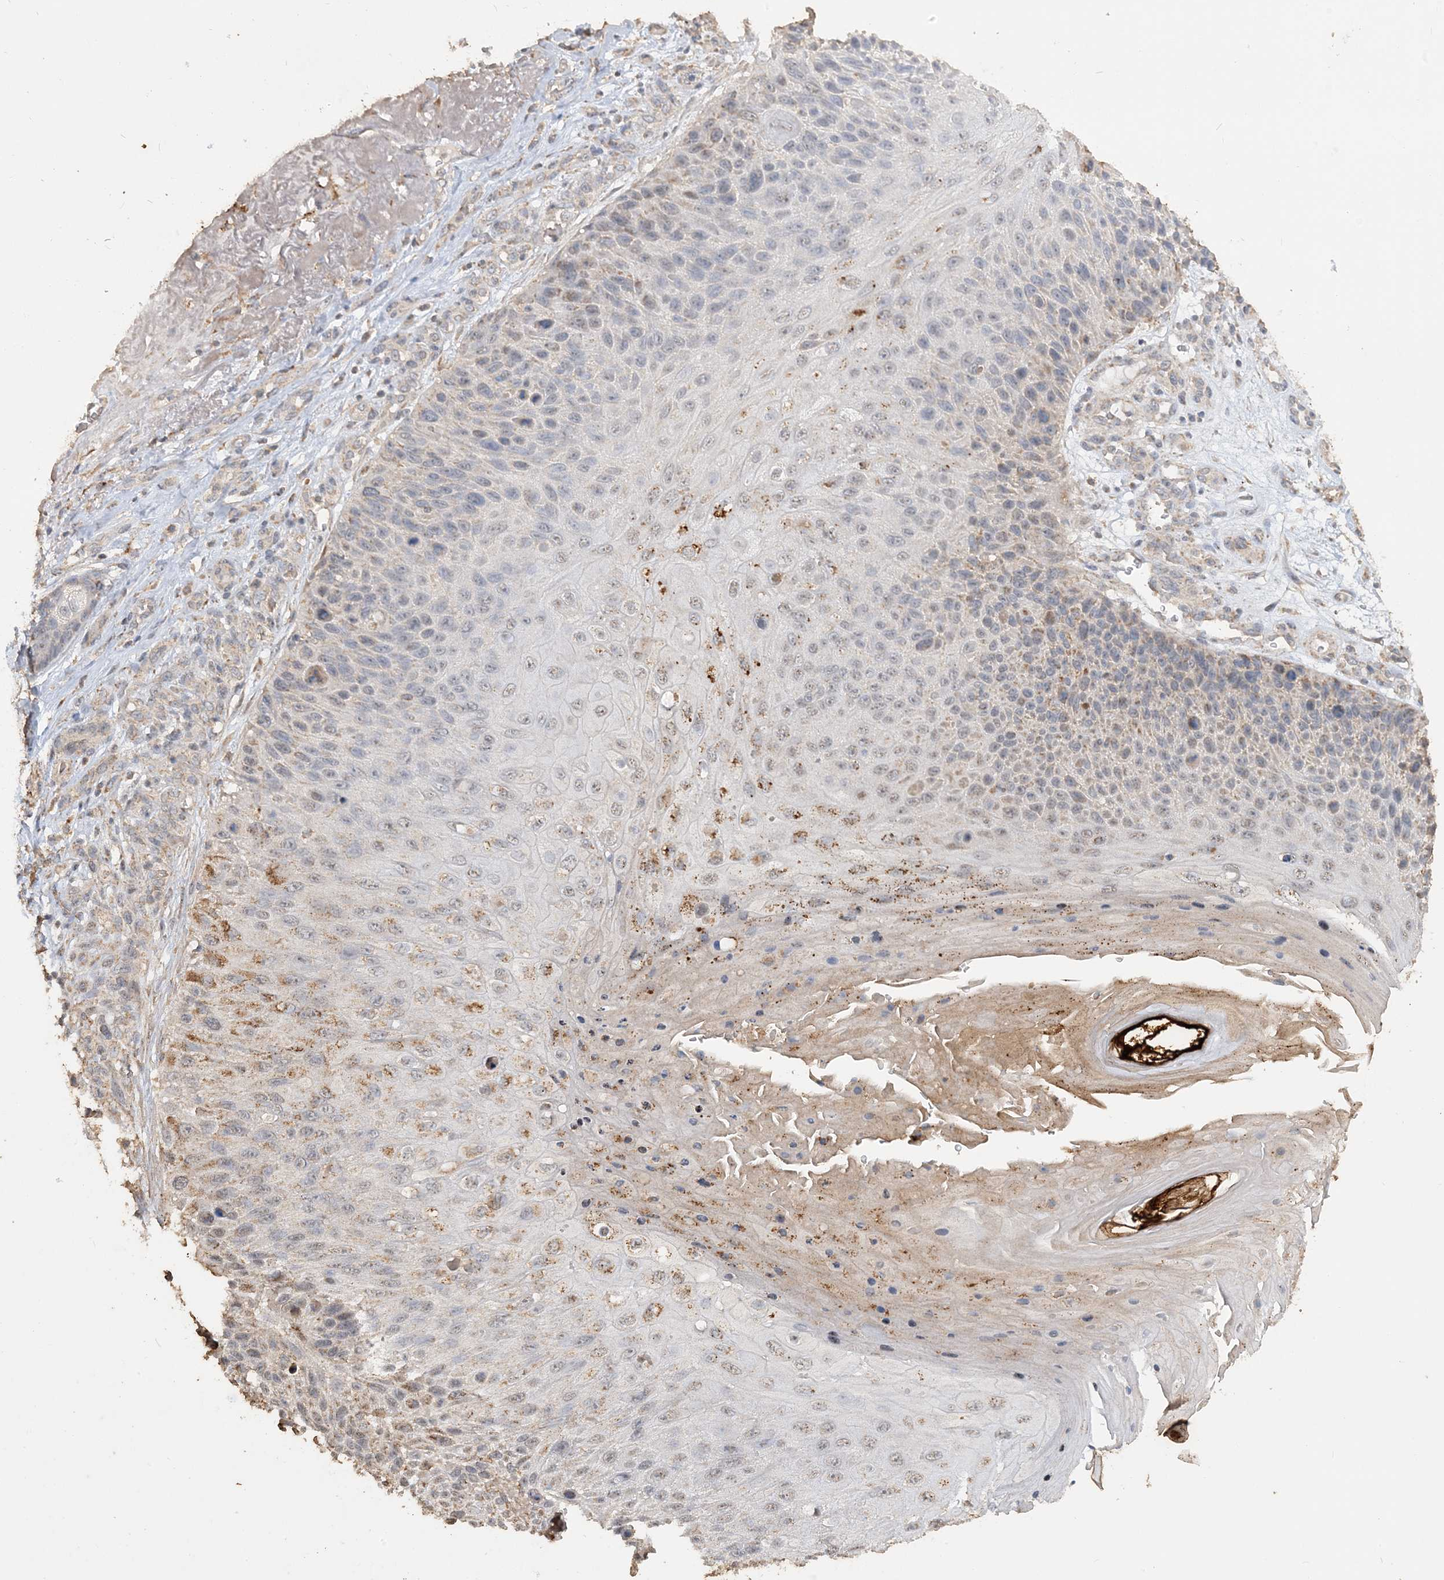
{"staining": {"intensity": "moderate", "quantity": "25%-75%", "location": "cytoplasmic/membranous"}, "tissue": "skin cancer", "cell_type": "Tumor cells", "image_type": "cancer", "snomed": [{"axis": "morphology", "description": "Squamous cell carcinoma, NOS"}, {"axis": "topography", "description": "Skin"}], "caption": "High-magnification brightfield microscopy of squamous cell carcinoma (skin) stained with DAB (3,3'-diaminobenzidine) (brown) and counterstained with hematoxylin (blue). tumor cells exhibit moderate cytoplasmic/membranous staining is present in about25%-75% of cells. (Brightfield microscopy of DAB IHC at high magnification).", "gene": "SFMBT2", "patient": {"sex": "female", "age": 88}}